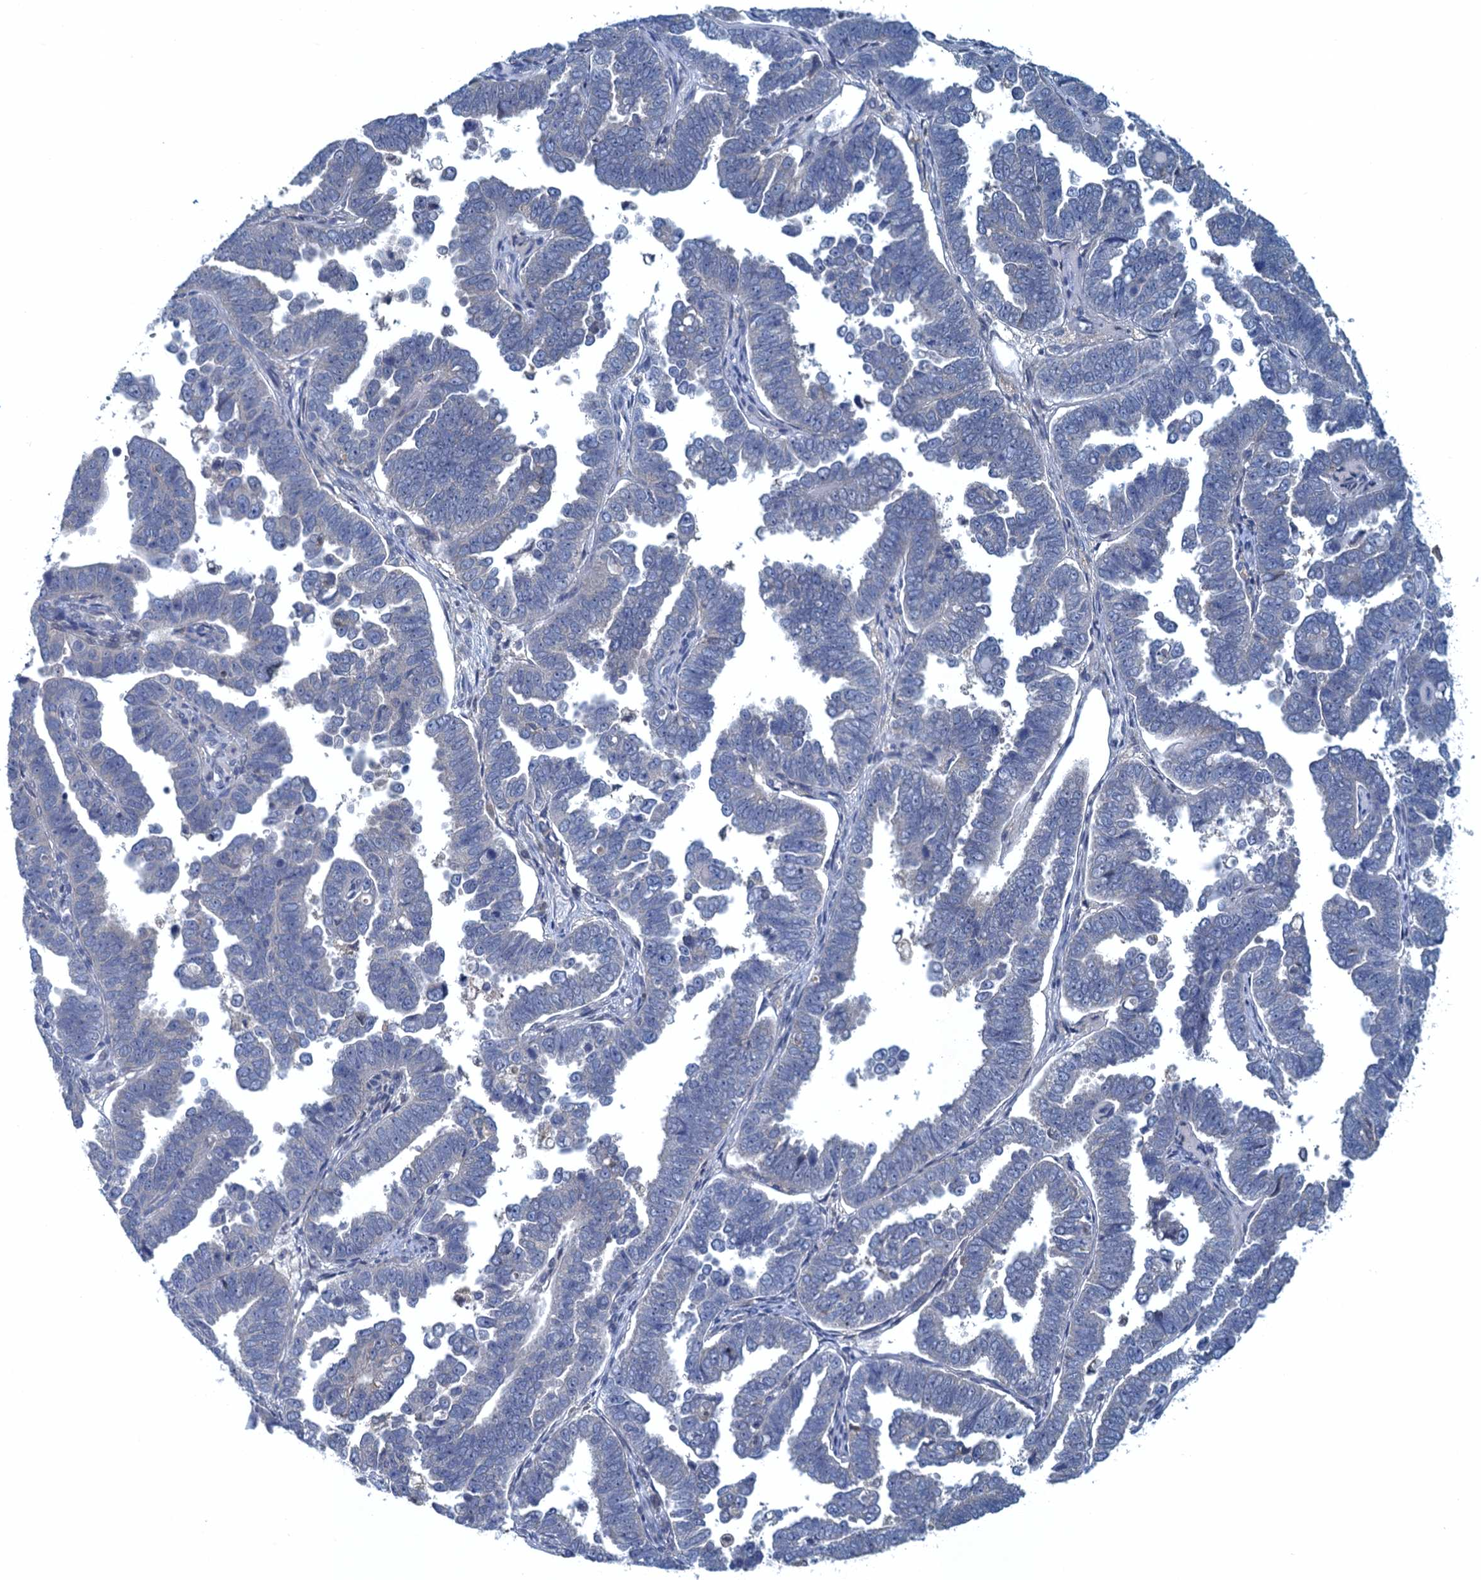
{"staining": {"intensity": "negative", "quantity": "none", "location": "none"}, "tissue": "endometrial cancer", "cell_type": "Tumor cells", "image_type": "cancer", "snomed": [{"axis": "morphology", "description": "Adenocarcinoma, NOS"}, {"axis": "topography", "description": "Endometrium"}], "caption": "A high-resolution image shows immunohistochemistry staining of endometrial adenocarcinoma, which demonstrates no significant staining in tumor cells.", "gene": "NCKAP1L", "patient": {"sex": "female", "age": 75}}